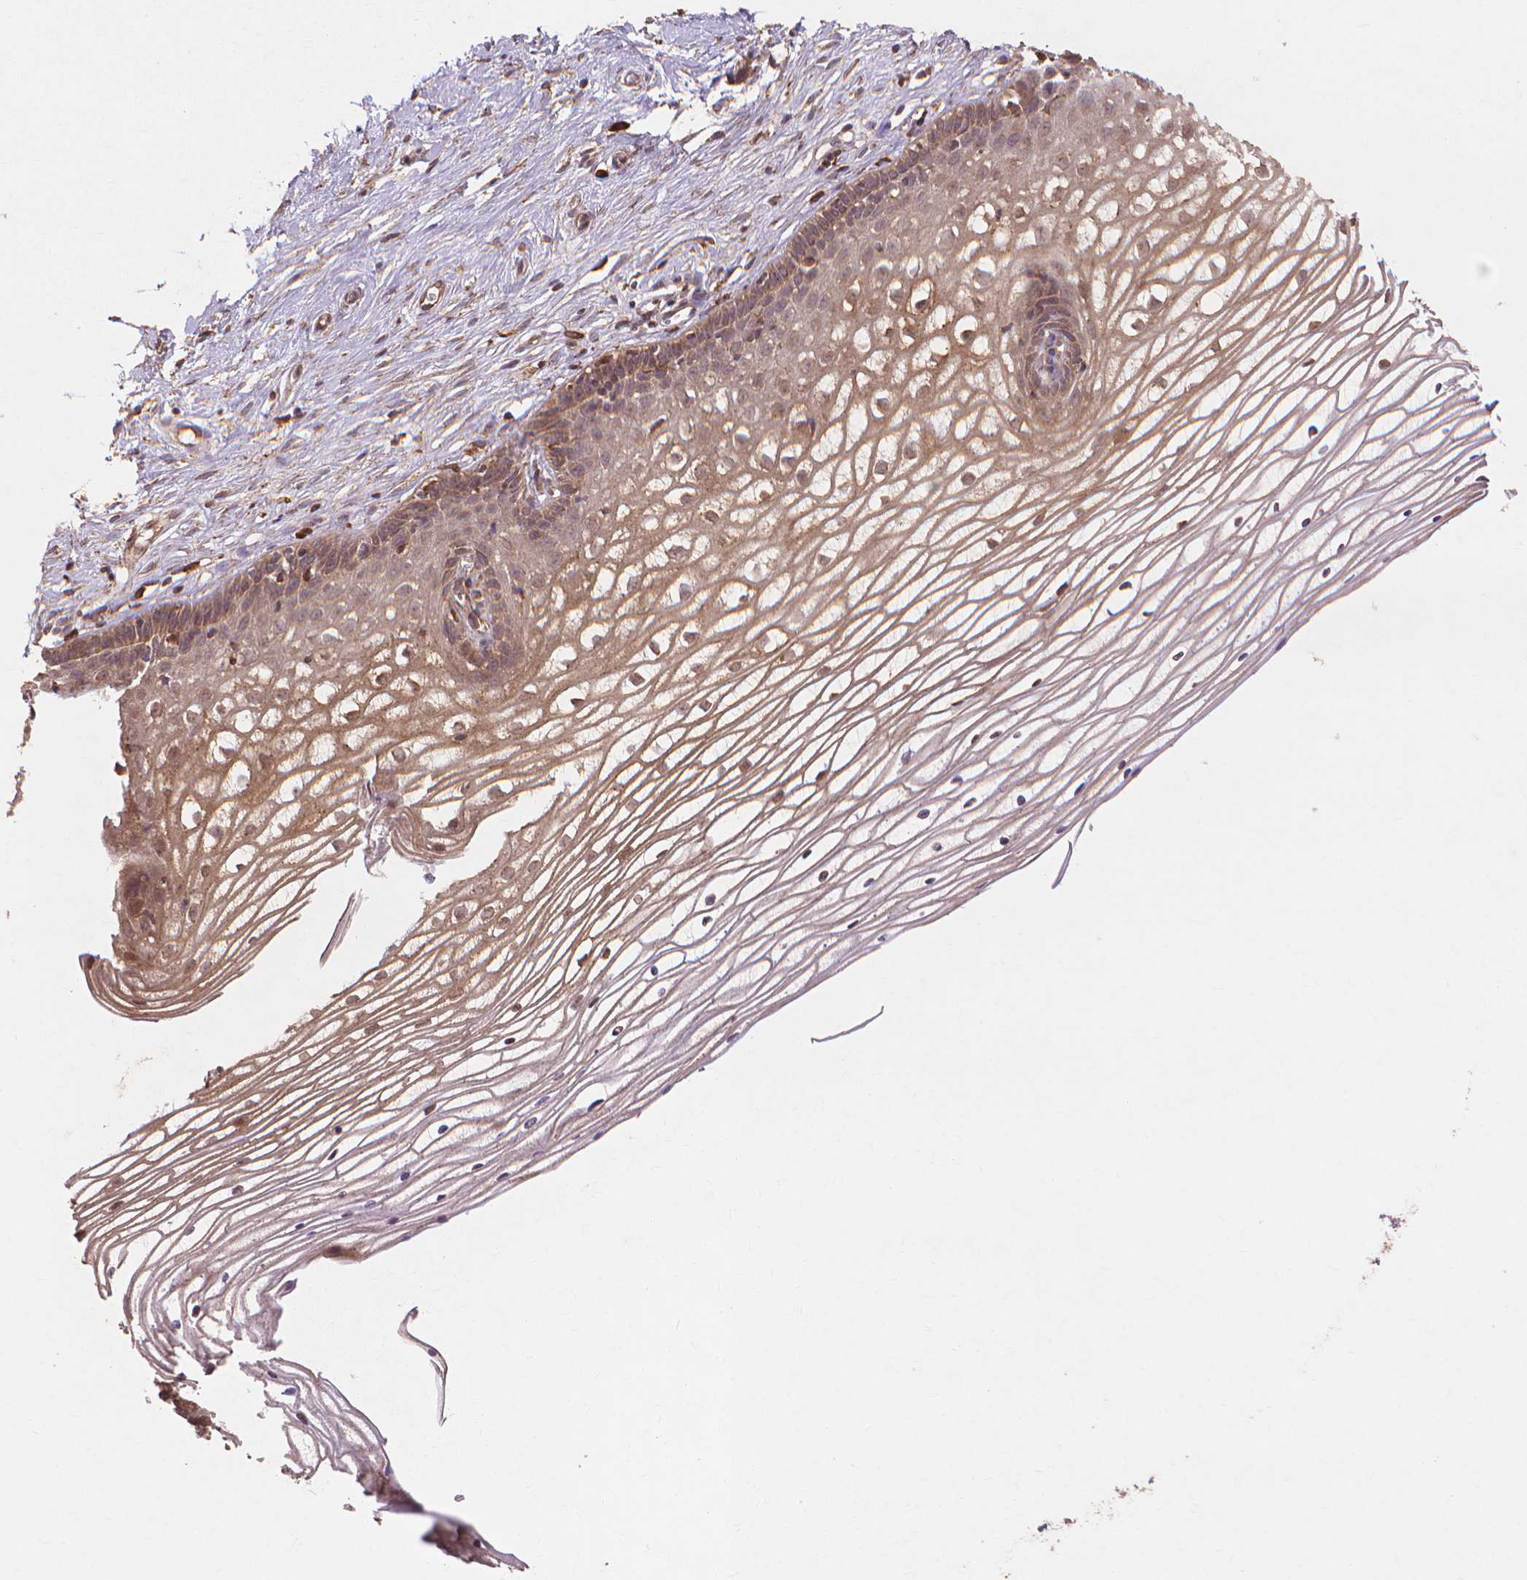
{"staining": {"intensity": "moderate", "quantity": ">75%", "location": "cytoplasmic/membranous,nuclear"}, "tissue": "cervix", "cell_type": "Glandular cells", "image_type": "normal", "snomed": [{"axis": "morphology", "description": "Normal tissue, NOS"}, {"axis": "topography", "description": "Cervix"}], "caption": "Immunohistochemistry (IHC) of benign cervix displays medium levels of moderate cytoplasmic/membranous,nuclear expression in approximately >75% of glandular cells. Using DAB (3,3'-diaminobenzidine) (brown) and hematoxylin (blue) stains, captured at high magnification using brightfield microscopy.", "gene": "TAB2", "patient": {"sex": "female", "age": 40}}